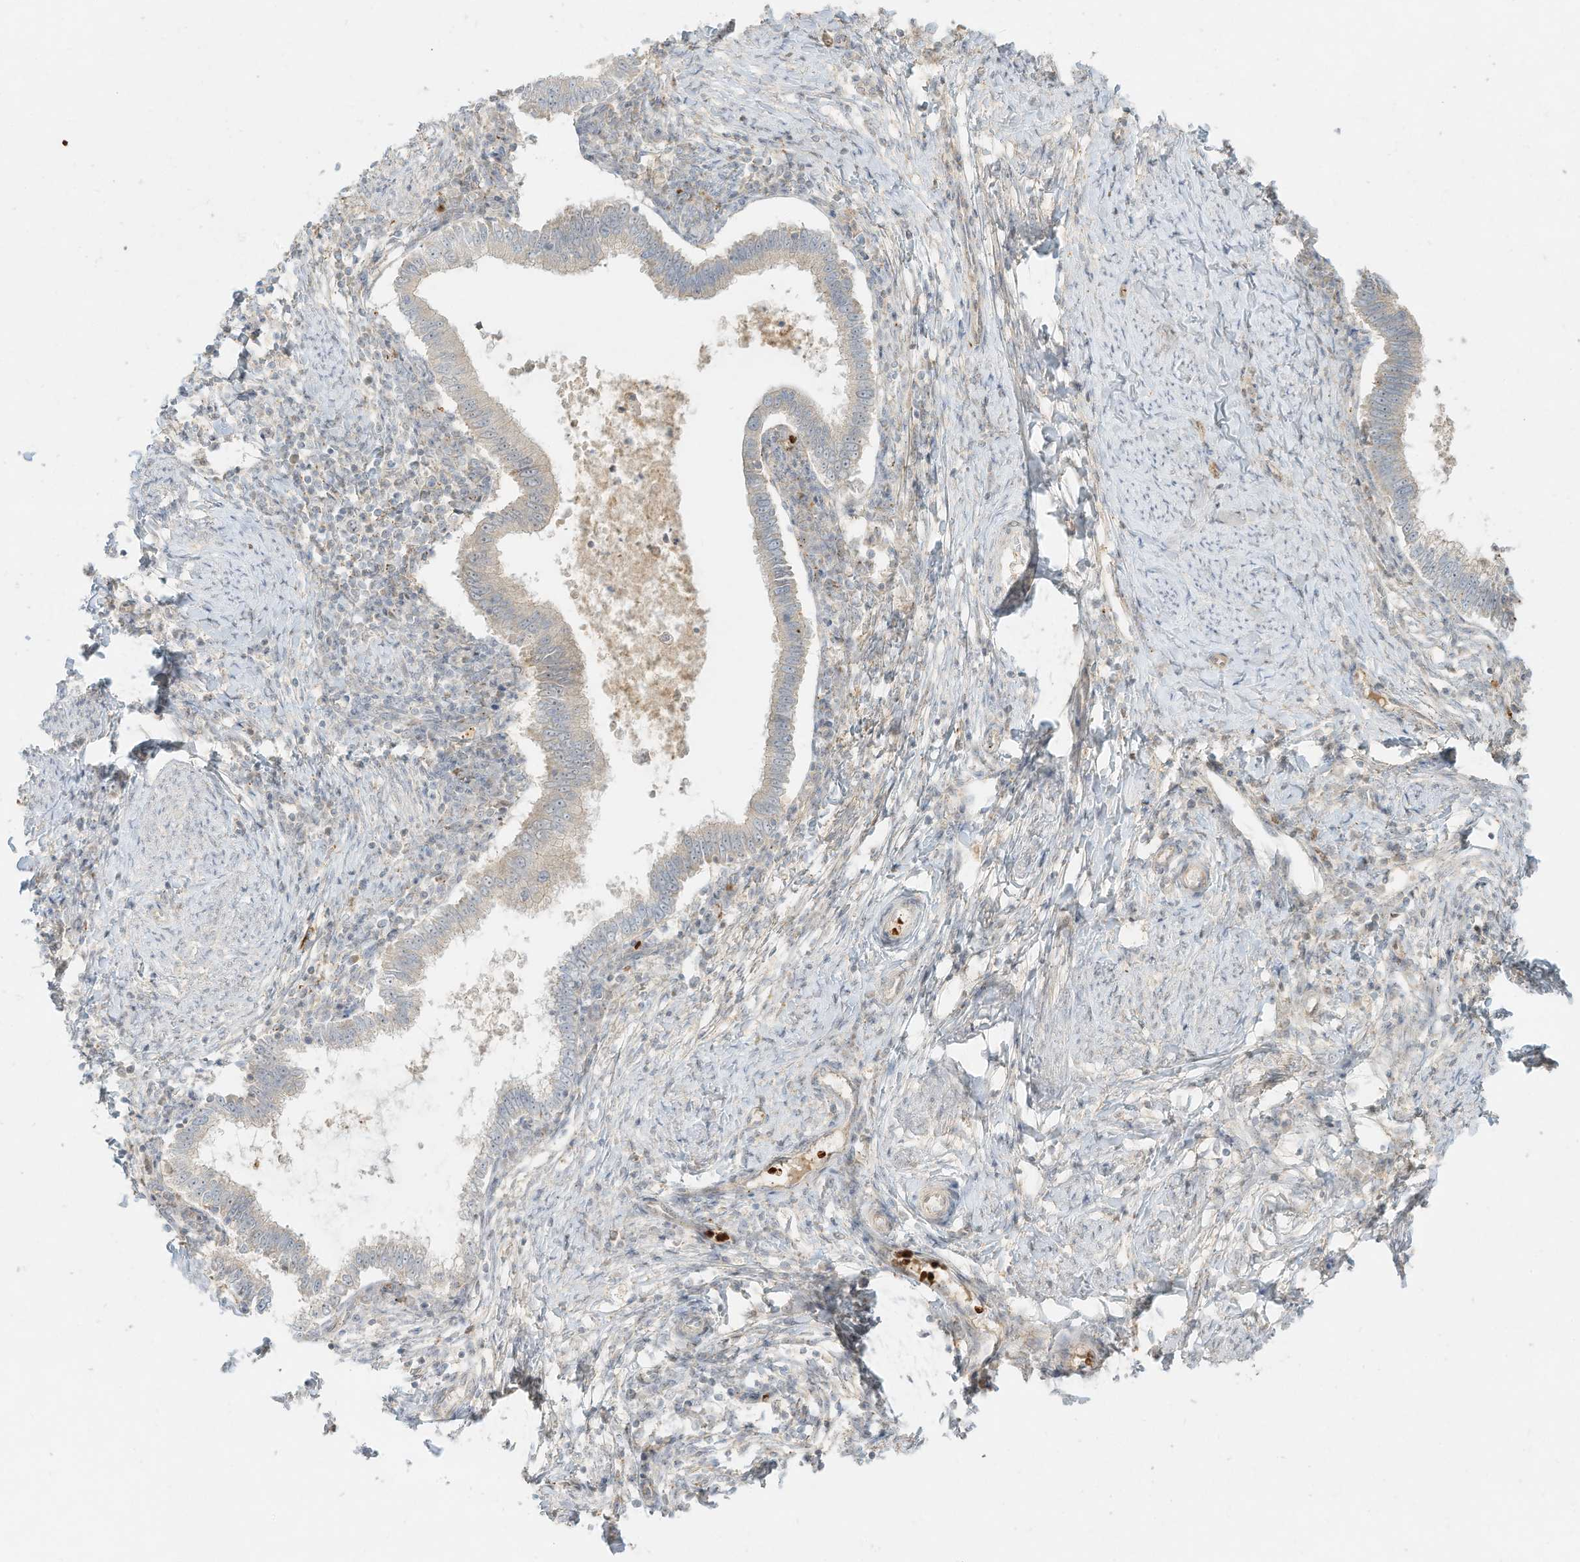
{"staining": {"intensity": "weak", "quantity": "<25%", "location": "cytoplasmic/membranous"}, "tissue": "cervical cancer", "cell_type": "Tumor cells", "image_type": "cancer", "snomed": [{"axis": "morphology", "description": "Adenocarcinoma, NOS"}, {"axis": "topography", "description": "Cervix"}], "caption": "This is a histopathology image of immunohistochemistry (IHC) staining of cervical adenocarcinoma, which shows no expression in tumor cells.", "gene": "OFD1", "patient": {"sex": "female", "age": 36}}